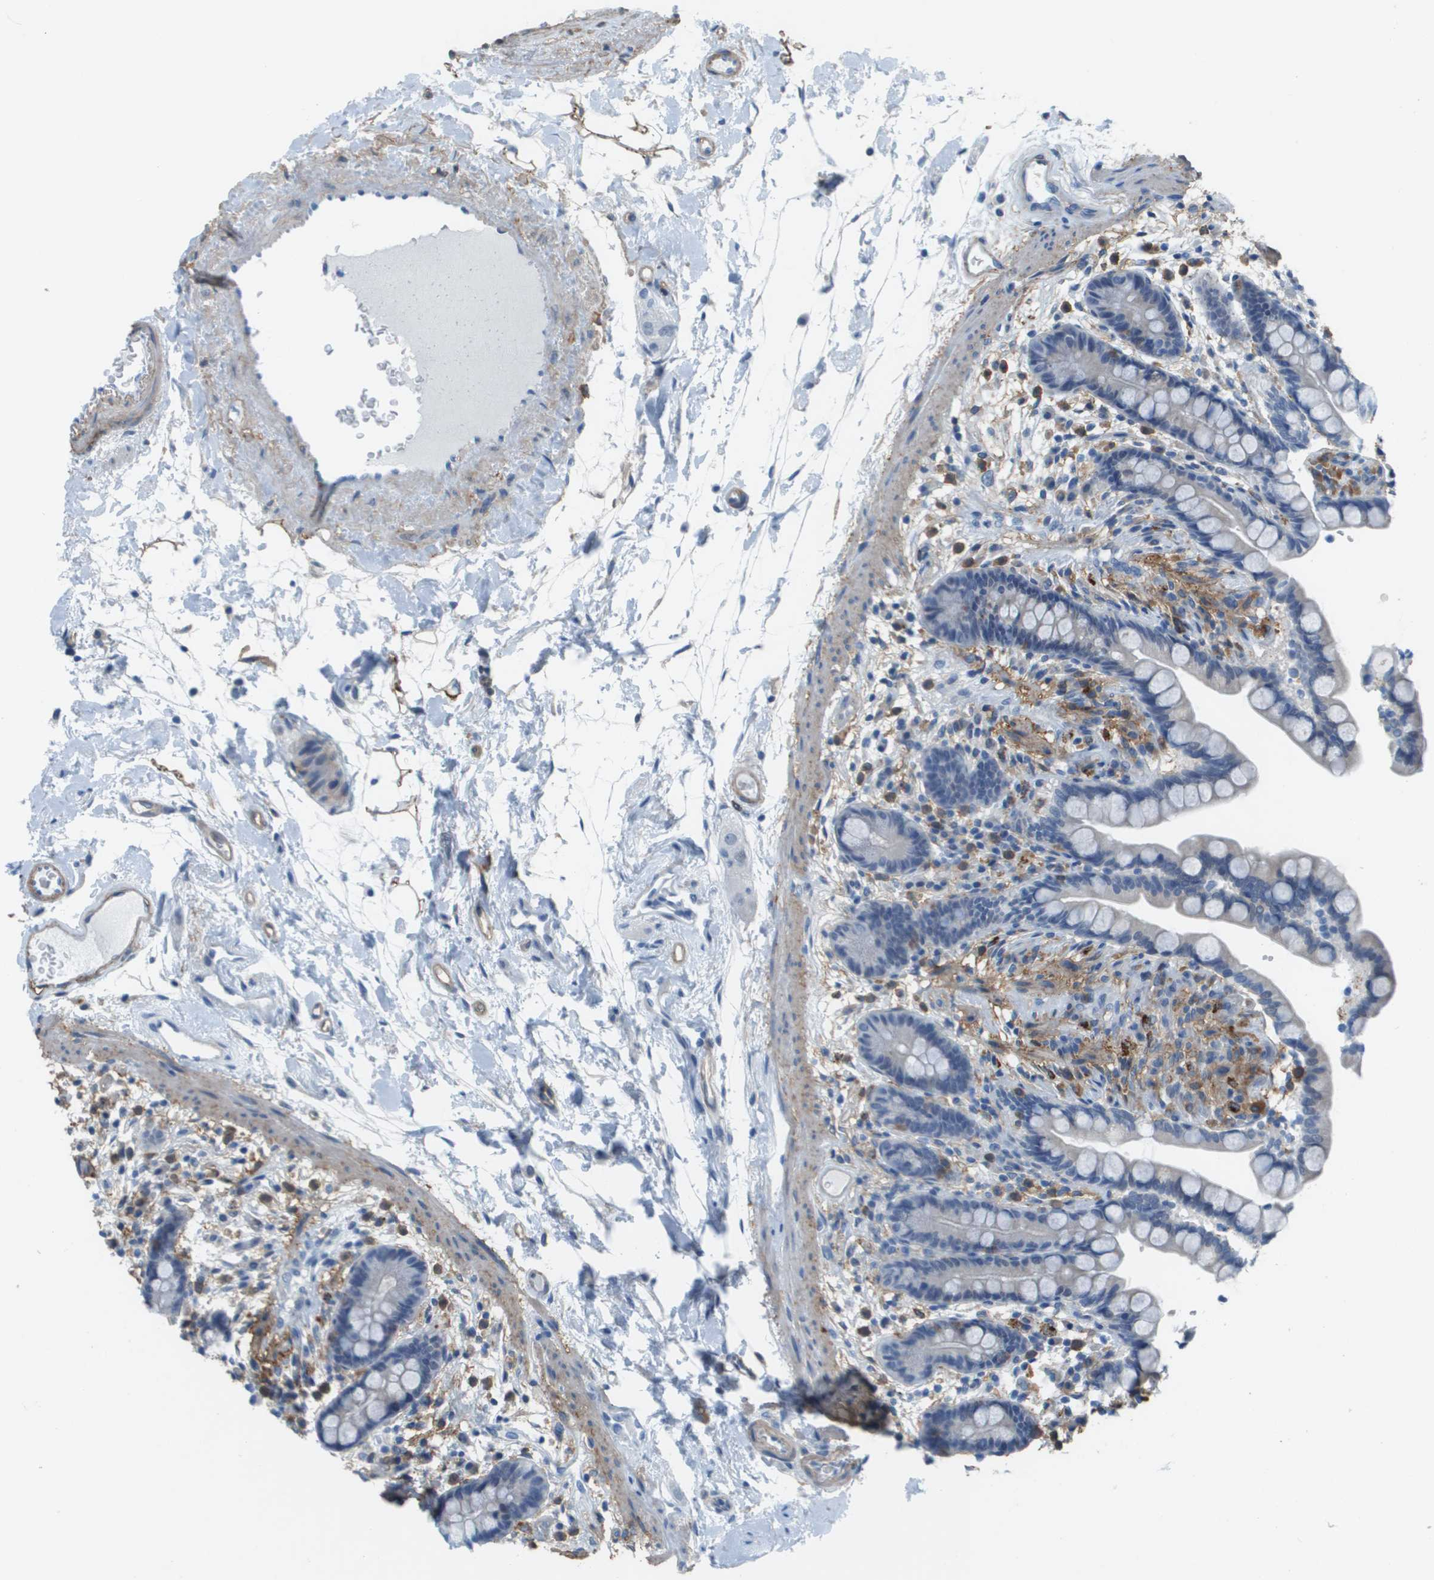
{"staining": {"intensity": "weak", "quantity": ">75%", "location": "cytoplasmic/membranous"}, "tissue": "colon", "cell_type": "Endothelial cells", "image_type": "normal", "snomed": [{"axis": "morphology", "description": "Normal tissue, NOS"}, {"axis": "topography", "description": "Colon"}], "caption": "High-power microscopy captured an immunohistochemistry photomicrograph of unremarkable colon, revealing weak cytoplasmic/membranous expression in approximately >75% of endothelial cells. Ihc stains the protein of interest in brown and the nuclei are stained blue.", "gene": "ZBTB43", "patient": {"sex": "male", "age": 73}}